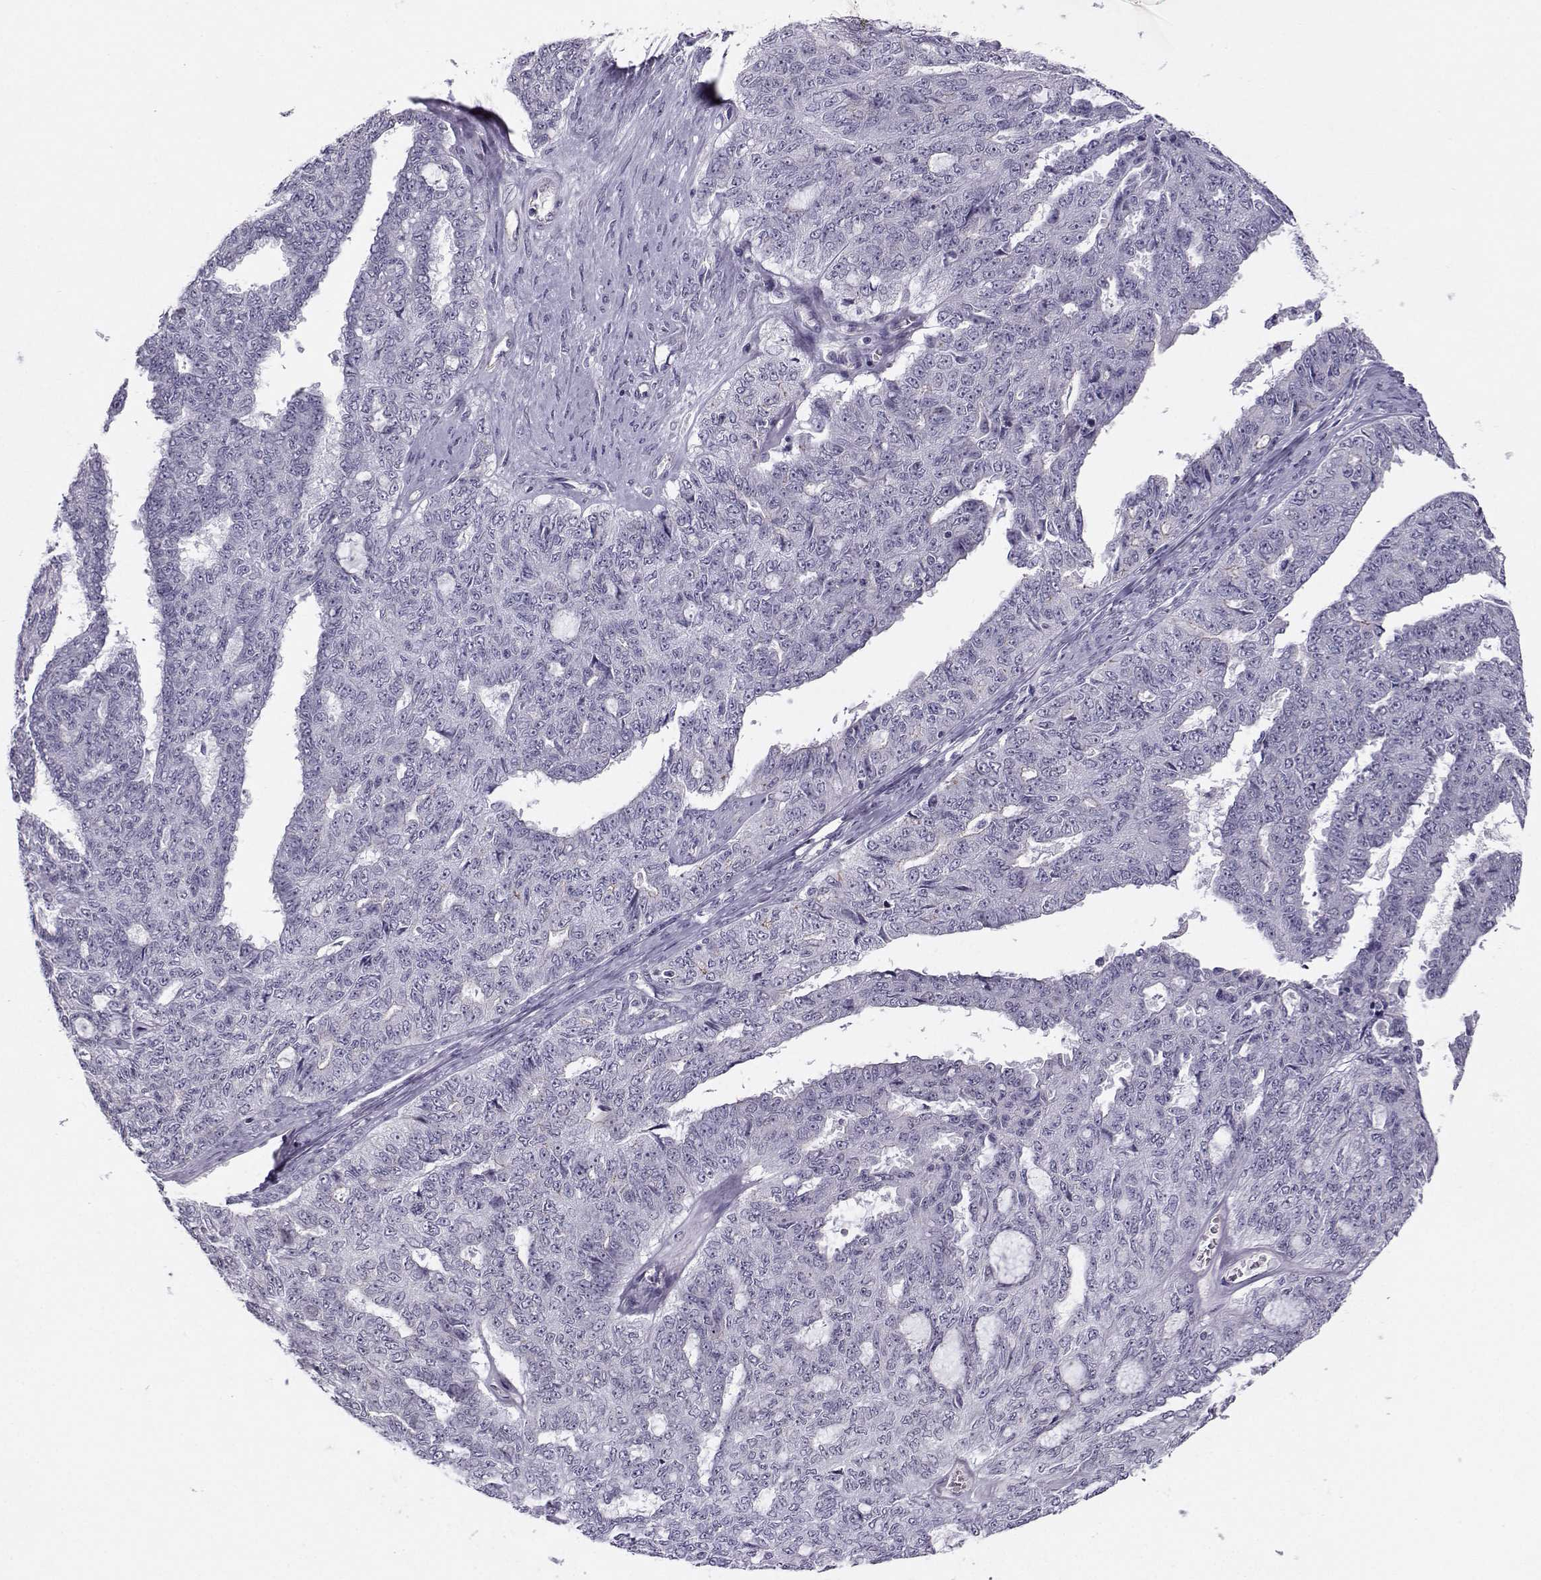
{"staining": {"intensity": "negative", "quantity": "none", "location": "none"}, "tissue": "ovarian cancer", "cell_type": "Tumor cells", "image_type": "cancer", "snomed": [{"axis": "morphology", "description": "Cystadenocarcinoma, serous, NOS"}, {"axis": "topography", "description": "Ovary"}], "caption": "A photomicrograph of ovarian cancer (serous cystadenocarcinoma) stained for a protein reveals no brown staining in tumor cells.", "gene": "MAST1", "patient": {"sex": "female", "age": 71}}